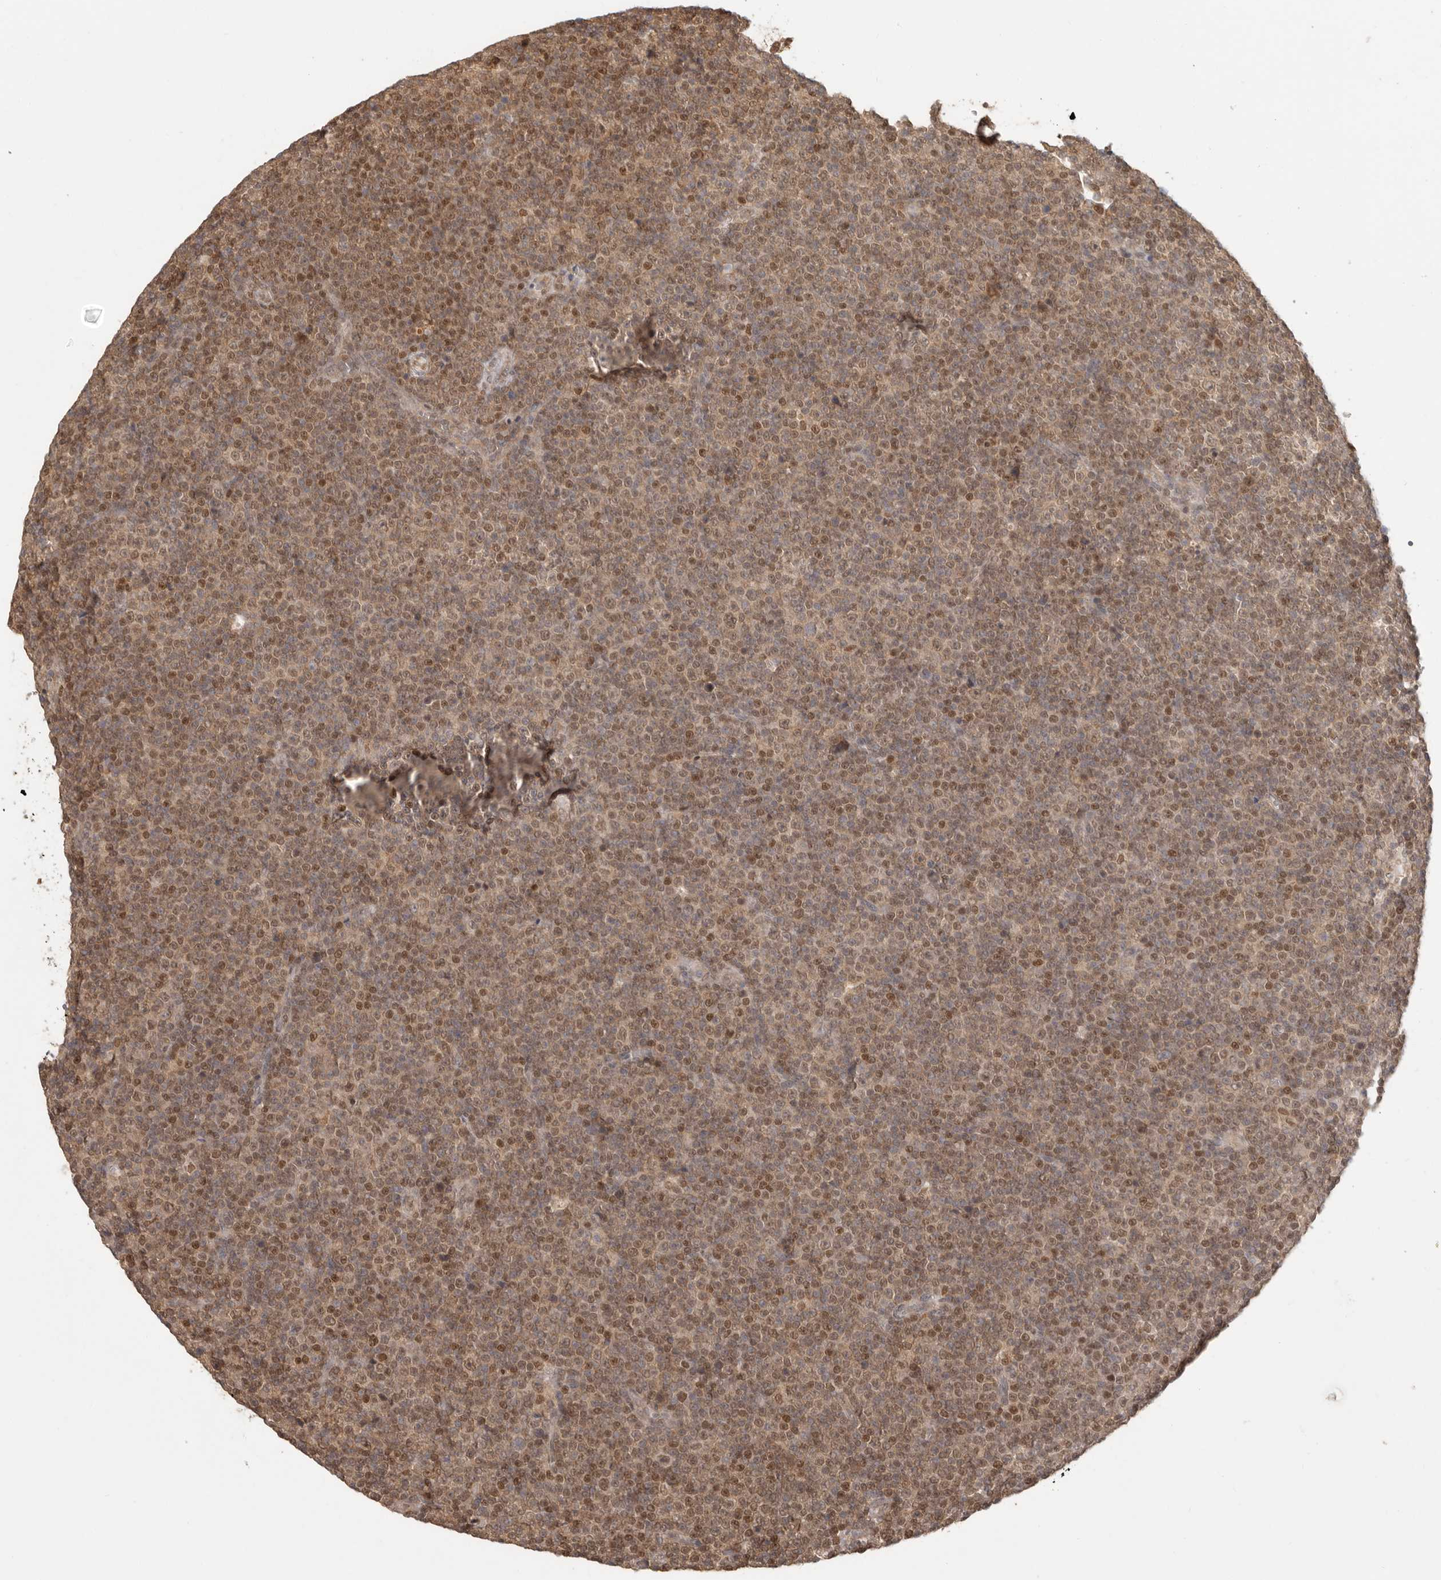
{"staining": {"intensity": "moderate", "quantity": ">75%", "location": "nuclear"}, "tissue": "lymphoma", "cell_type": "Tumor cells", "image_type": "cancer", "snomed": [{"axis": "morphology", "description": "Malignant lymphoma, non-Hodgkin's type, Low grade"}, {"axis": "topography", "description": "Lymph node"}], "caption": "Lymphoma was stained to show a protein in brown. There is medium levels of moderate nuclear staining in about >75% of tumor cells. Immunohistochemistry stains the protein of interest in brown and the nuclei are stained blue.", "gene": "PSMA5", "patient": {"sex": "female", "age": 67}}